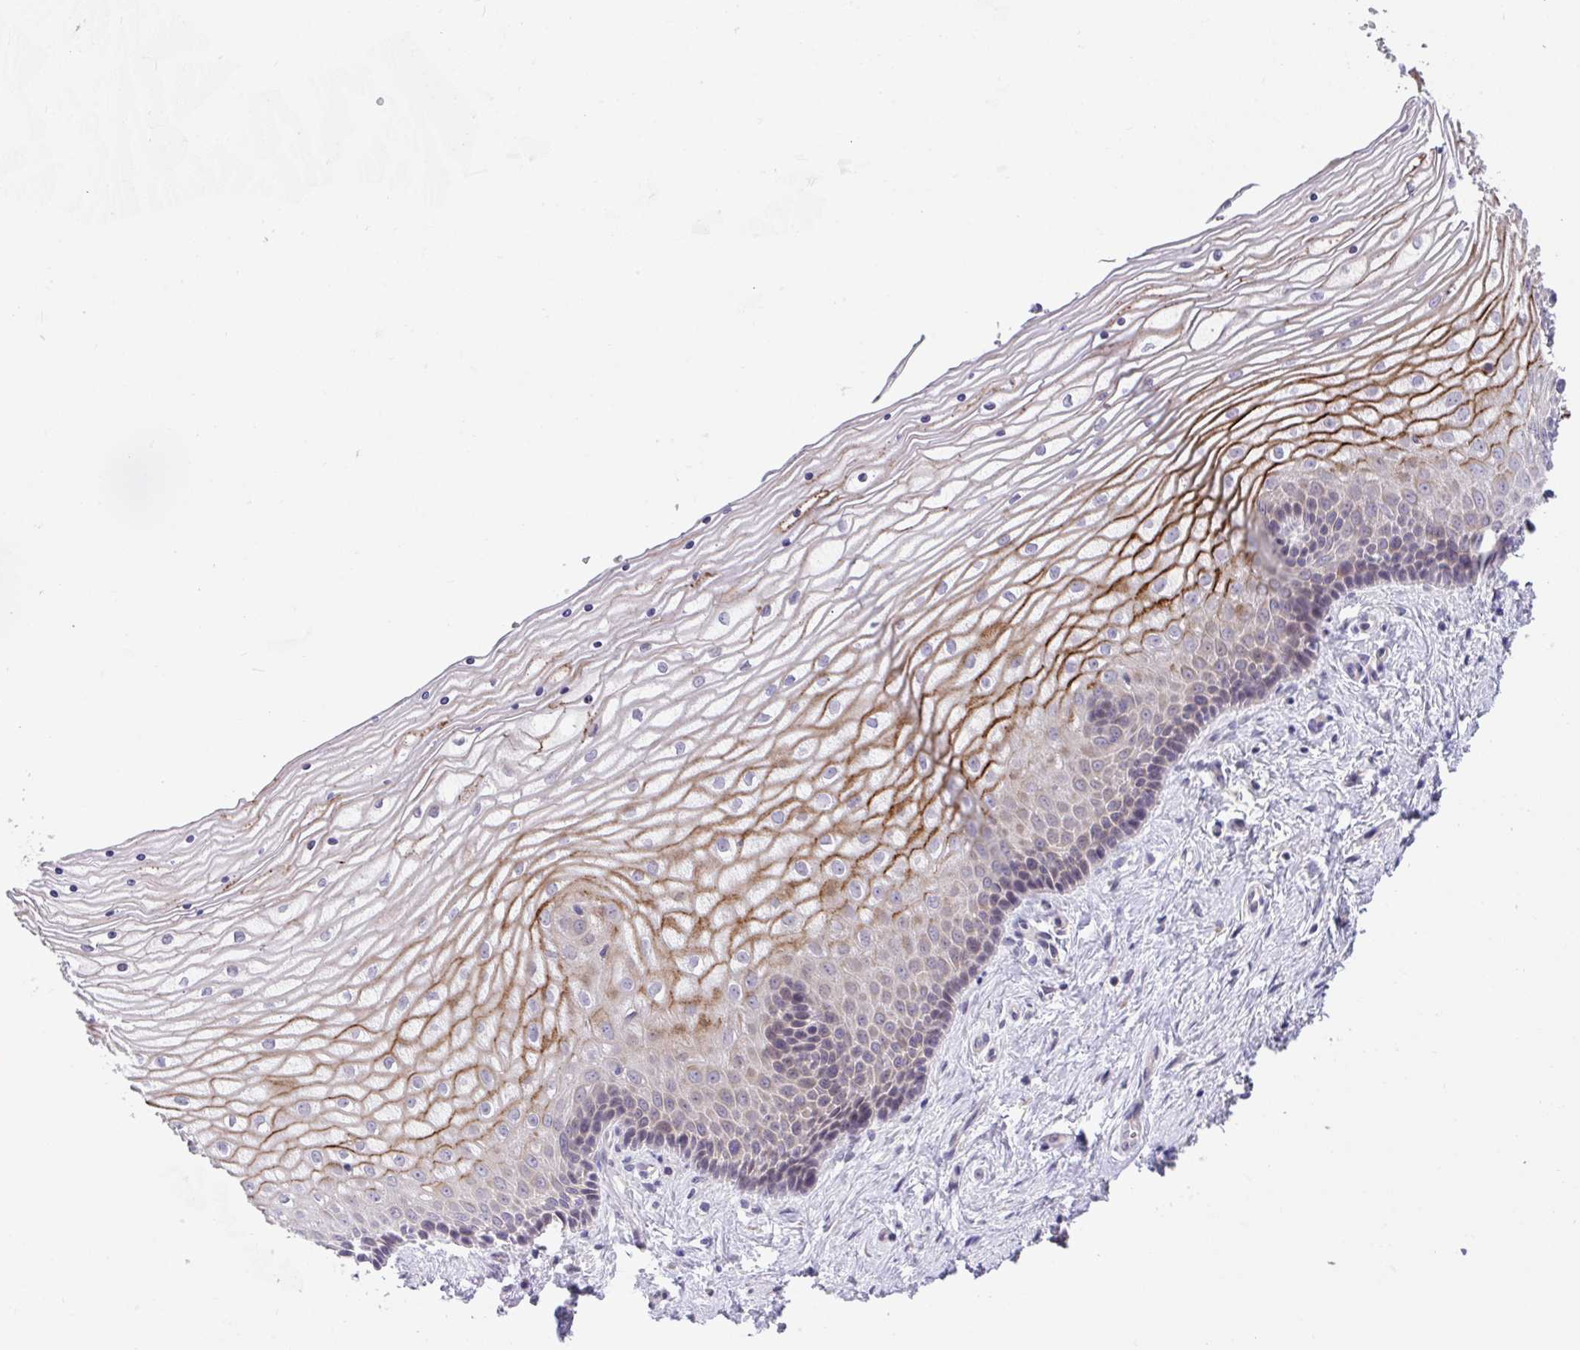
{"staining": {"intensity": "moderate", "quantity": "25%-75%", "location": "cytoplasmic/membranous"}, "tissue": "vagina", "cell_type": "Squamous epithelial cells", "image_type": "normal", "snomed": [{"axis": "morphology", "description": "Normal tissue, NOS"}, {"axis": "topography", "description": "Vagina"}], "caption": "Moderate cytoplasmic/membranous staining is present in about 25%-75% of squamous epithelial cells in benign vagina. The staining was performed using DAB (3,3'-diaminobenzidine) to visualize the protein expression in brown, while the nuclei were stained in blue with hematoxylin (Magnification: 20x).", "gene": "SUSD4", "patient": {"sex": "female", "age": 45}}